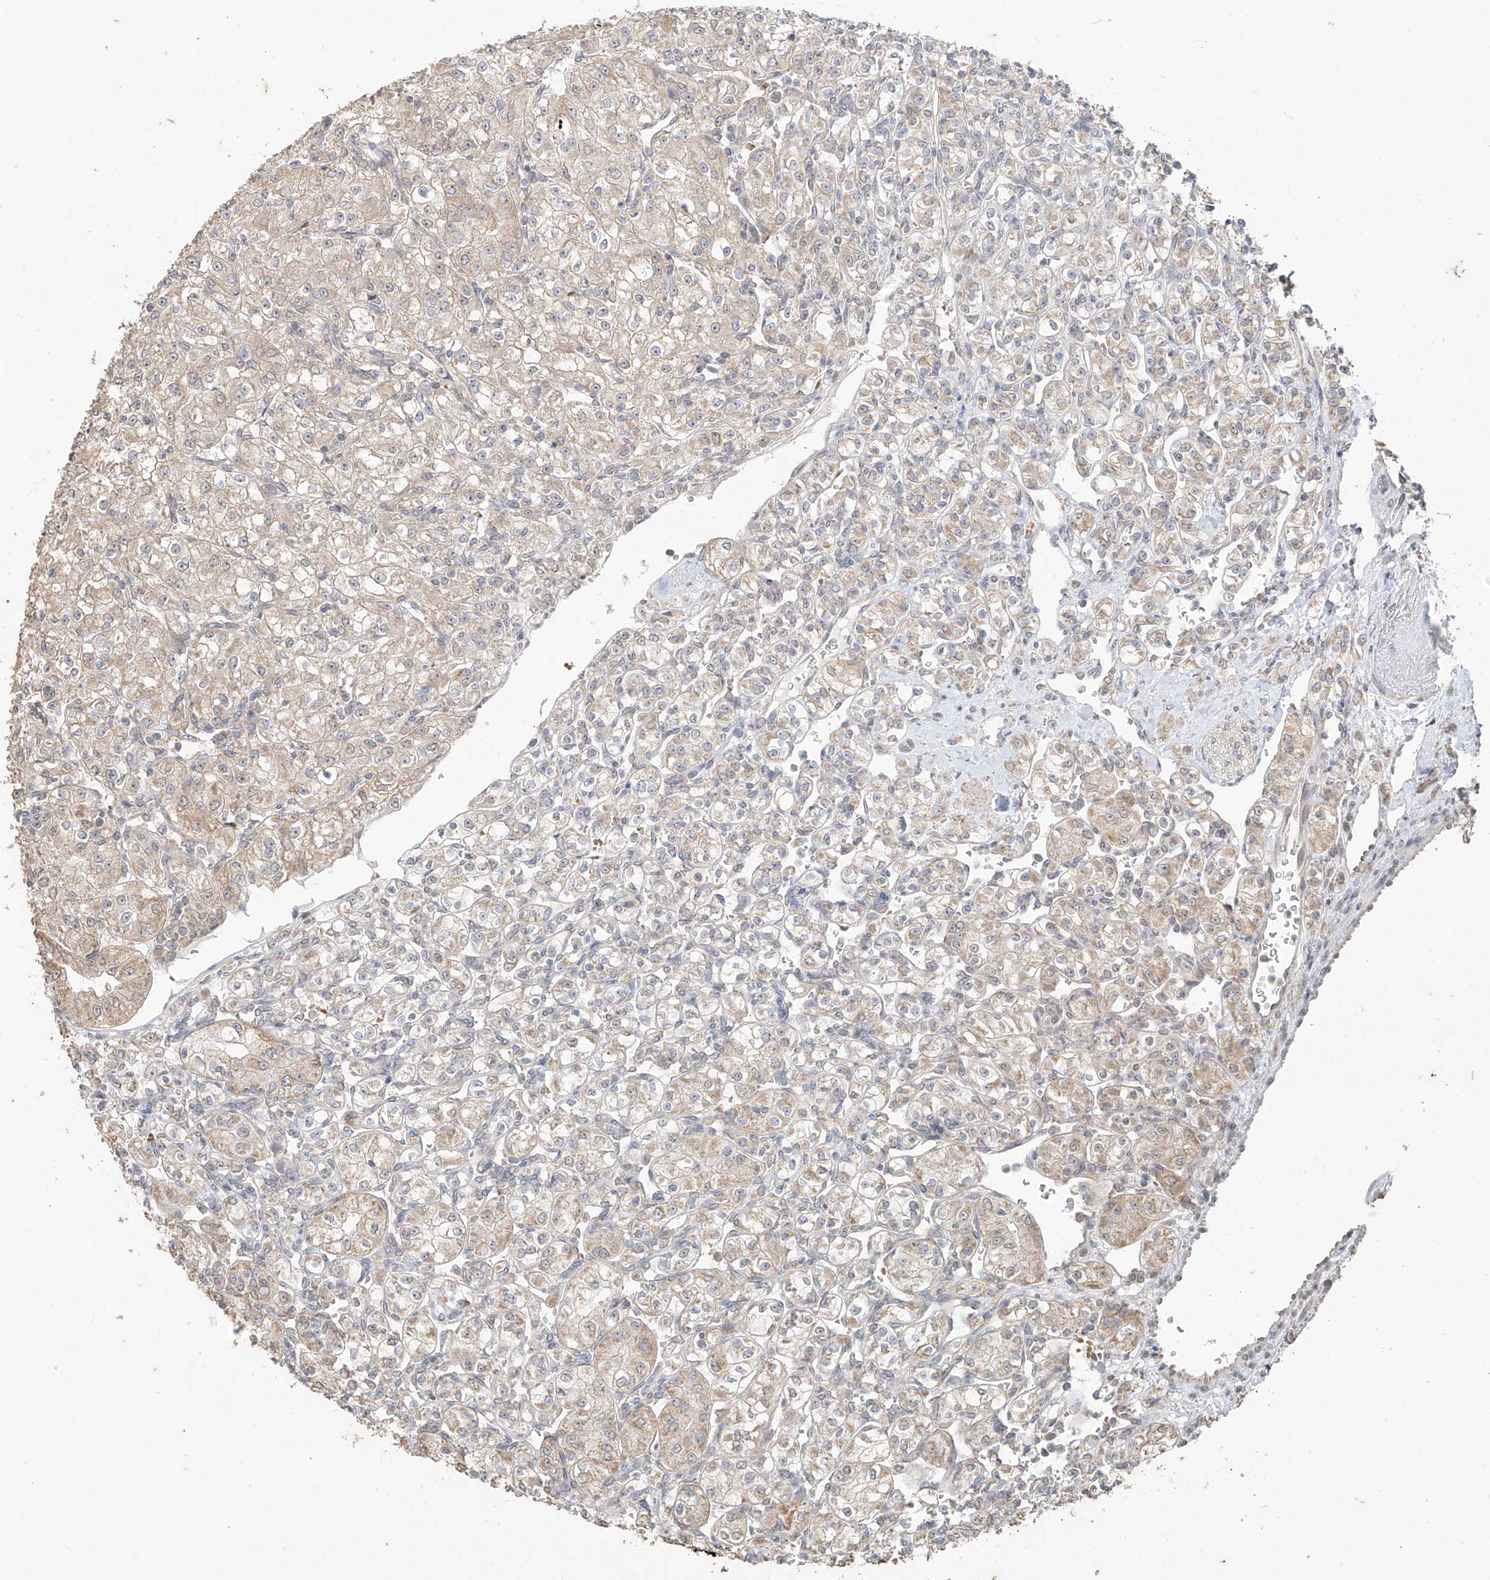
{"staining": {"intensity": "weak", "quantity": "25%-75%", "location": "cytoplasmic/membranous"}, "tissue": "renal cancer", "cell_type": "Tumor cells", "image_type": "cancer", "snomed": [{"axis": "morphology", "description": "Adenocarcinoma, NOS"}, {"axis": "topography", "description": "Kidney"}], "caption": "A micrograph showing weak cytoplasmic/membranous positivity in approximately 25%-75% of tumor cells in renal cancer, as visualized by brown immunohistochemical staining.", "gene": "MTUS2", "patient": {"sex": "male", "age": 77}}